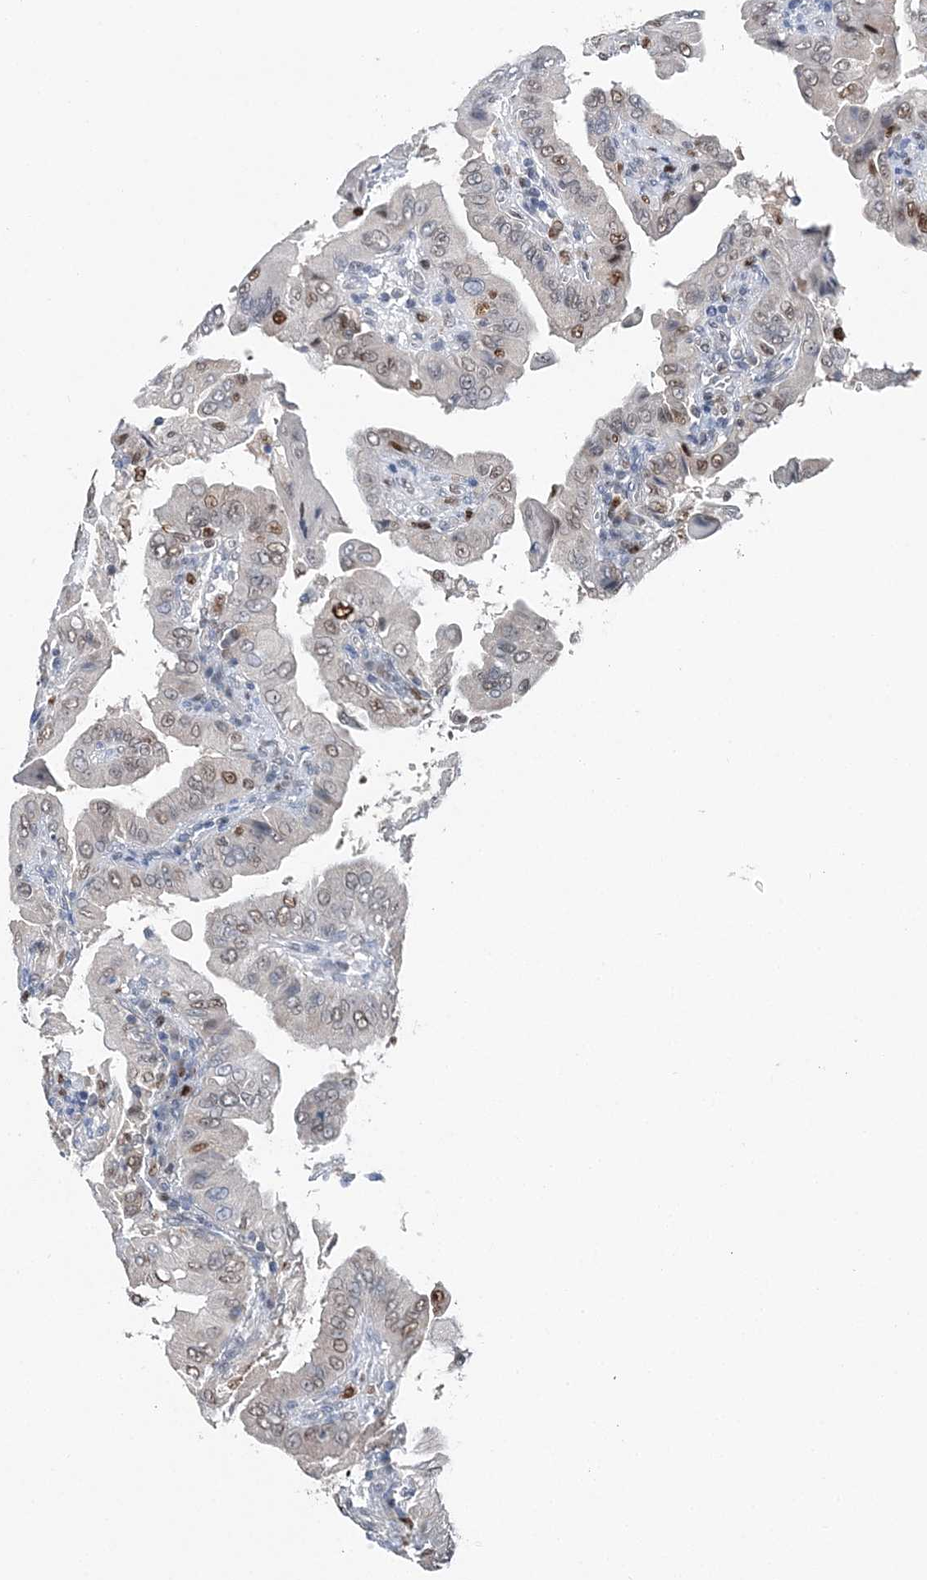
{"staining": {"intensity": "moderate", "quantity": "<25%", "location": "nuclear"}, "tissue": "thyroid cancer", "cell_type": "Tumor cells", "image_type": "cancer", "snomed": [{"axis": "morphology", "description": "Papillary adenocarcinoma, NOS"}, {"axis": "topography", "description": "Thyroid gland"}], "caption": "Thyroid cancer (papillary adenocarcinoma) was stained to show a protein in brown. There is low levels of moderate nuclear positivity in approximately <25% of tumor cells.", "gene": "HAT1", "patient": {"sex": "male", "age": 33}}